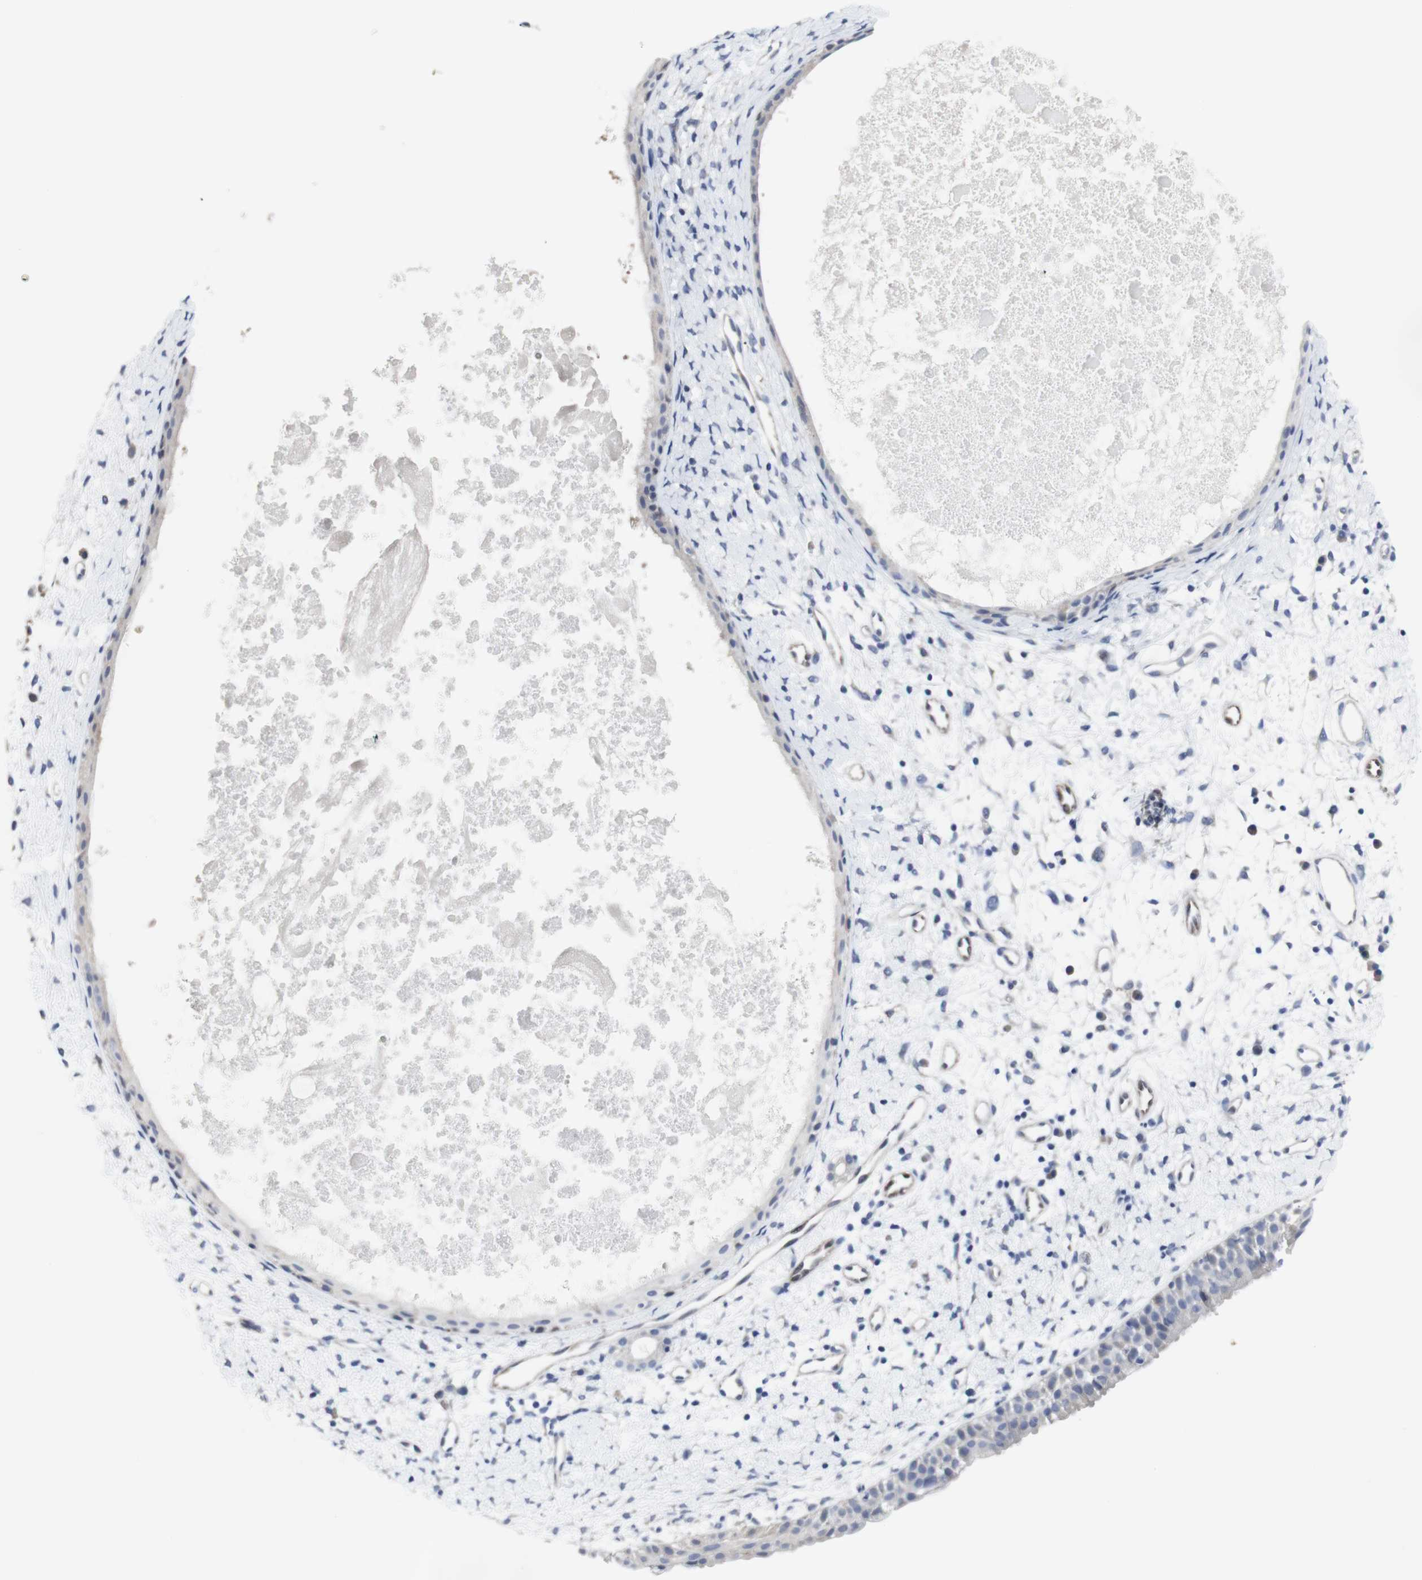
{"staining": {"intensity": "negative", "quantity": "none", "location": "none"}, "tissue": "nasopharynx", "cell_type": "Respiratory epithelial cells", "image_type": "normal", "snomed": [{"axis": "morphology", "description": "Normal tissue, NOS"}, {"axis": "topography", "description": "Nasopharynx"}], "caption": "Immunohistochemical staining of unremarkable nasopharynx reveals no significant staining in respiratory epithelial cells.", "gene": "SNCG", "patient": {"sex": "male", "age": 22}}